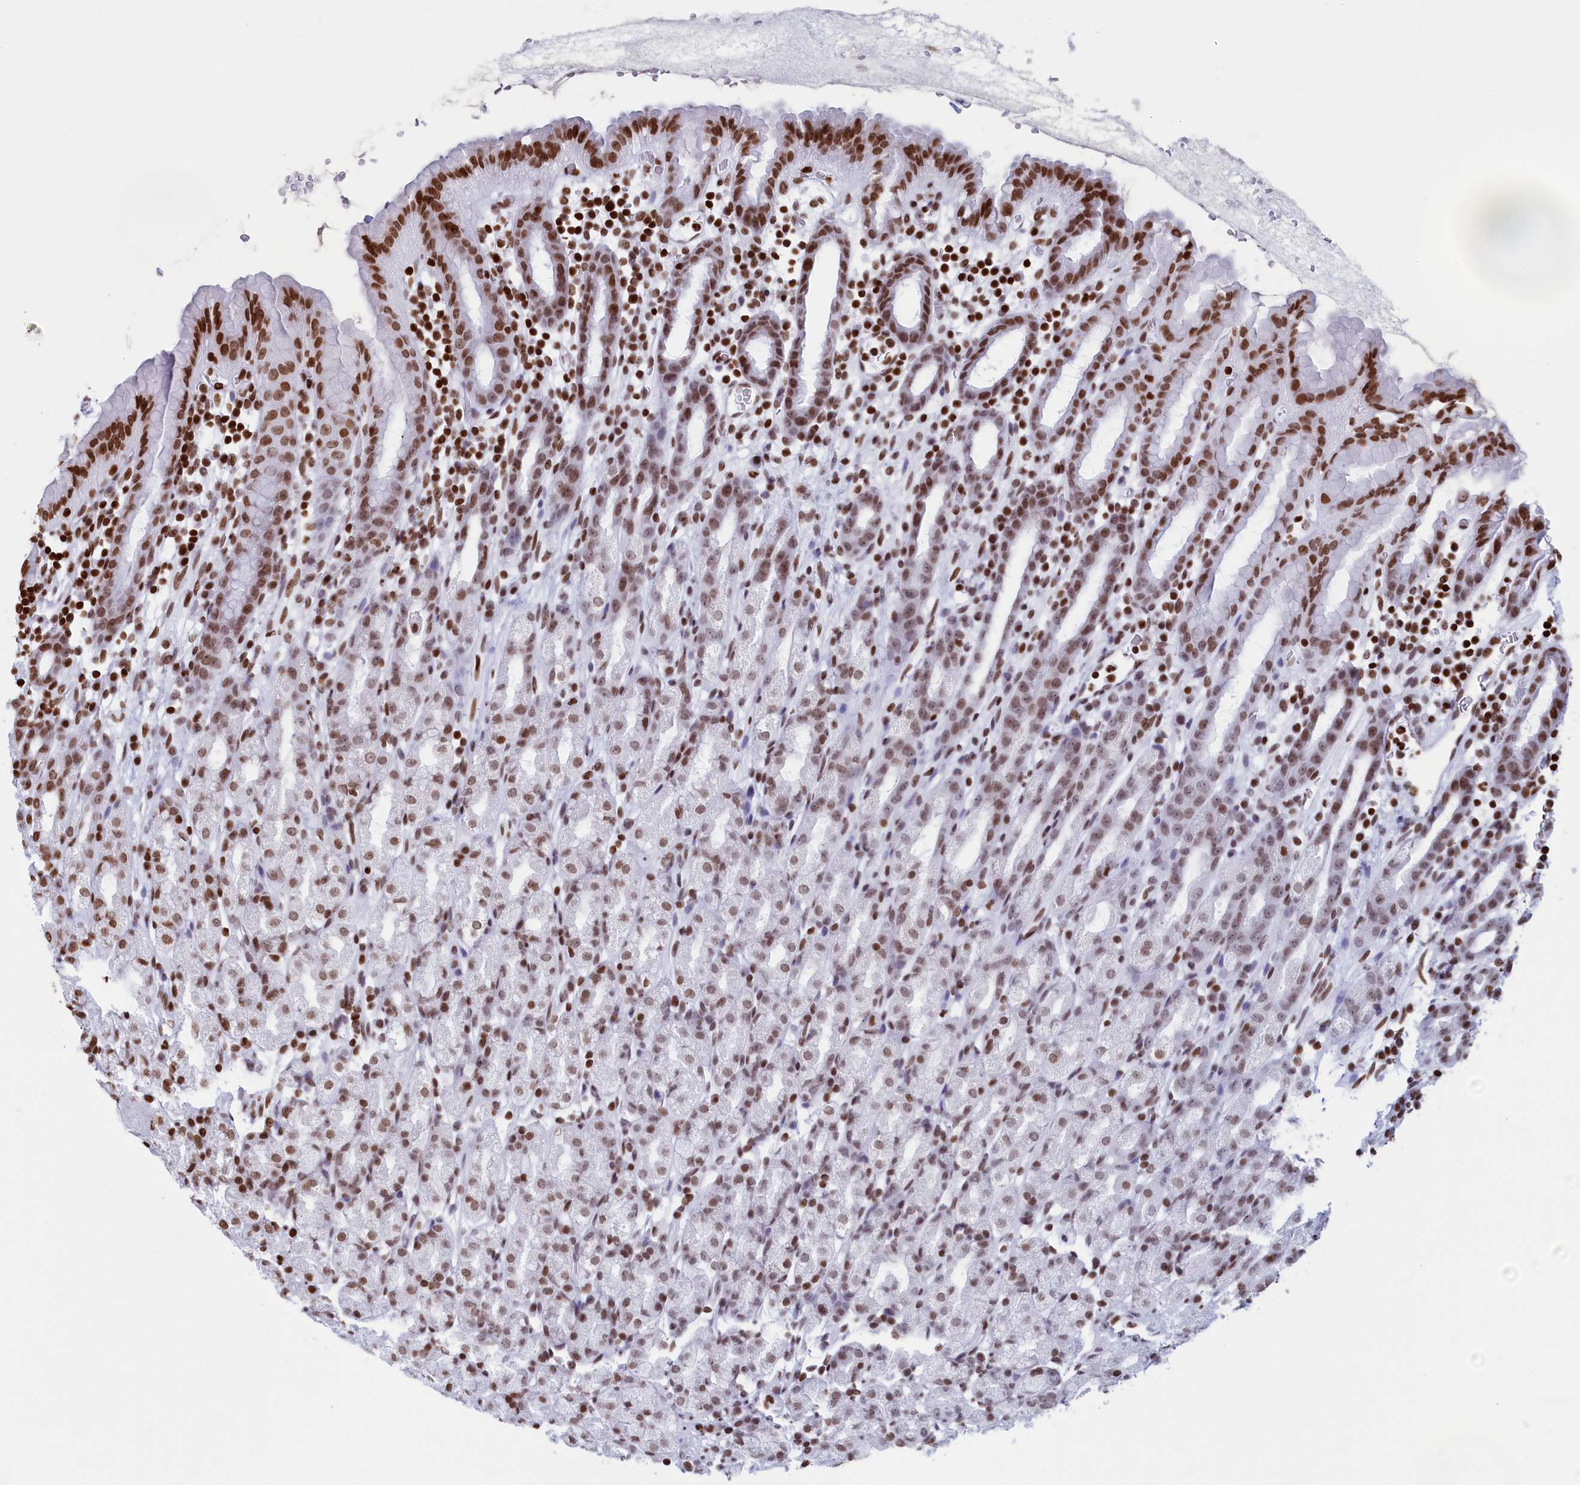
{"staining": {"intensity": "moderate", "quantity": ">75%", "location": "nuclear"}, "tissue": "stomach", "cell_type": "Glandular cells", "image_type": "normal", "snomed": [{"axis": "morphology", "description": "Normal tissue, NOS"}, {"axis": "topography", "description": "Stomach, upper"}], "caption": "Immunohistochemistry (IHC) of unremarkable human stomach exhibits medium levels of moderate nuclear expression in about >75% of glandular cells. The staining is performed using DAB brown chromogen to label protein expression. The nuclei are counter-stained blue using hematoxylin.", "gene": "APOBEC3A", "patient": {"sex": "male", "age": 47}}